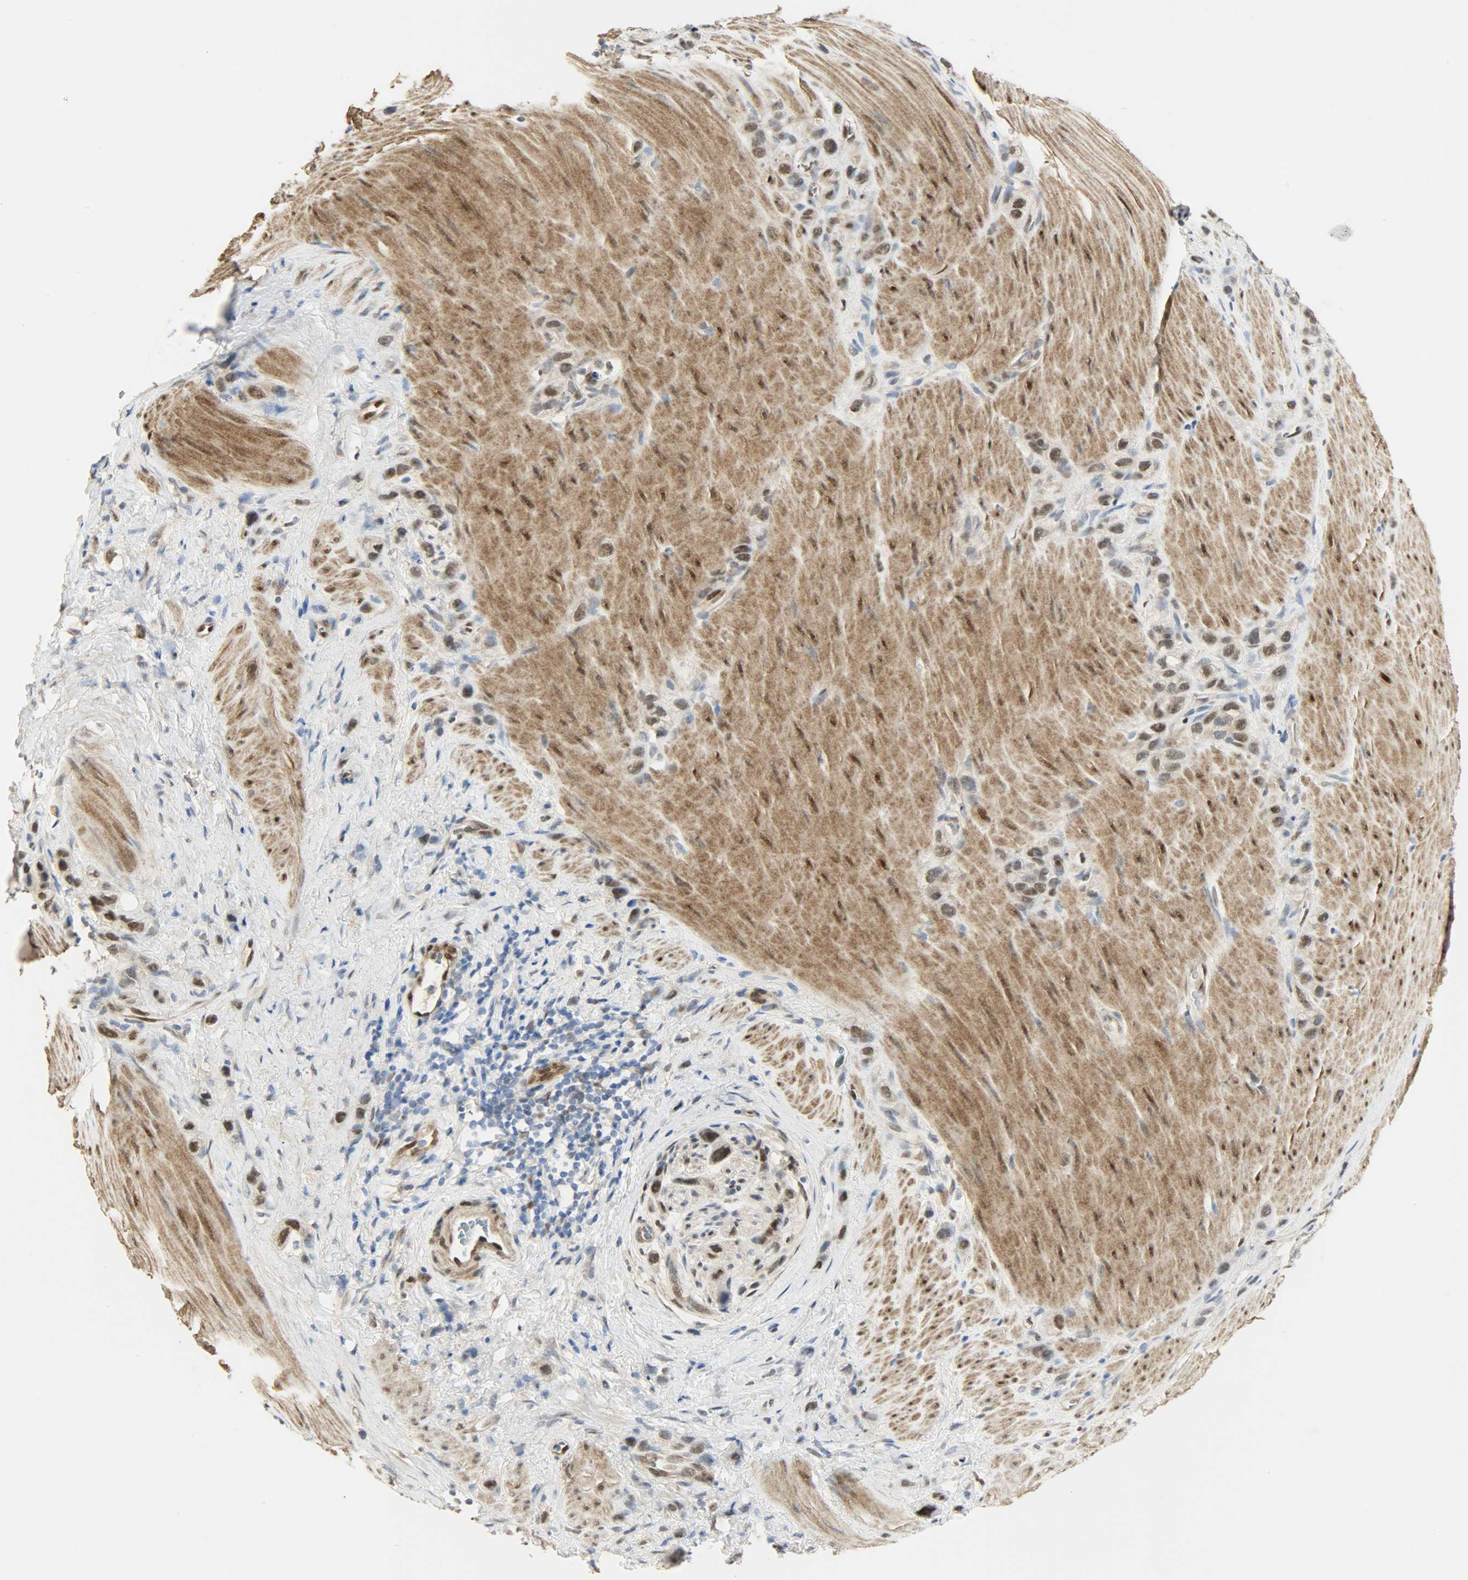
{"staining": {"intensity": "moderate", "quantity": "25%-75%", "location": "nuclear"}, "tissue": "stomach cancer", "cell_type": "Tumor cells", "image_type": "cancer", "snomed": [{"axis": "morphology", "description": "Normal tissue, NOS"}, {"axis": "morphology", "description": "Adenocarcinoma, NOS"}, {"axis": "morphology", "description": "Adenocarcinoma, High grade"}, {"axis": "topography", "description": "Stomach, upper"}, {"axis": "topography", "description": "Stomach"}], "caption": "An IHC photomicrograph of neoplastic tissue is shown. Protein staining in brown shows moderate nuclear positivity in stomach cancer (high-grade adenocarcinoma) within tumor cells. (DAB (3,3'-diaminobenzidine) = brown stain, brightfield microscopy at high magnification).", "gene": "NPEPL1", "patient": {"sex": "female", "age": 65}}